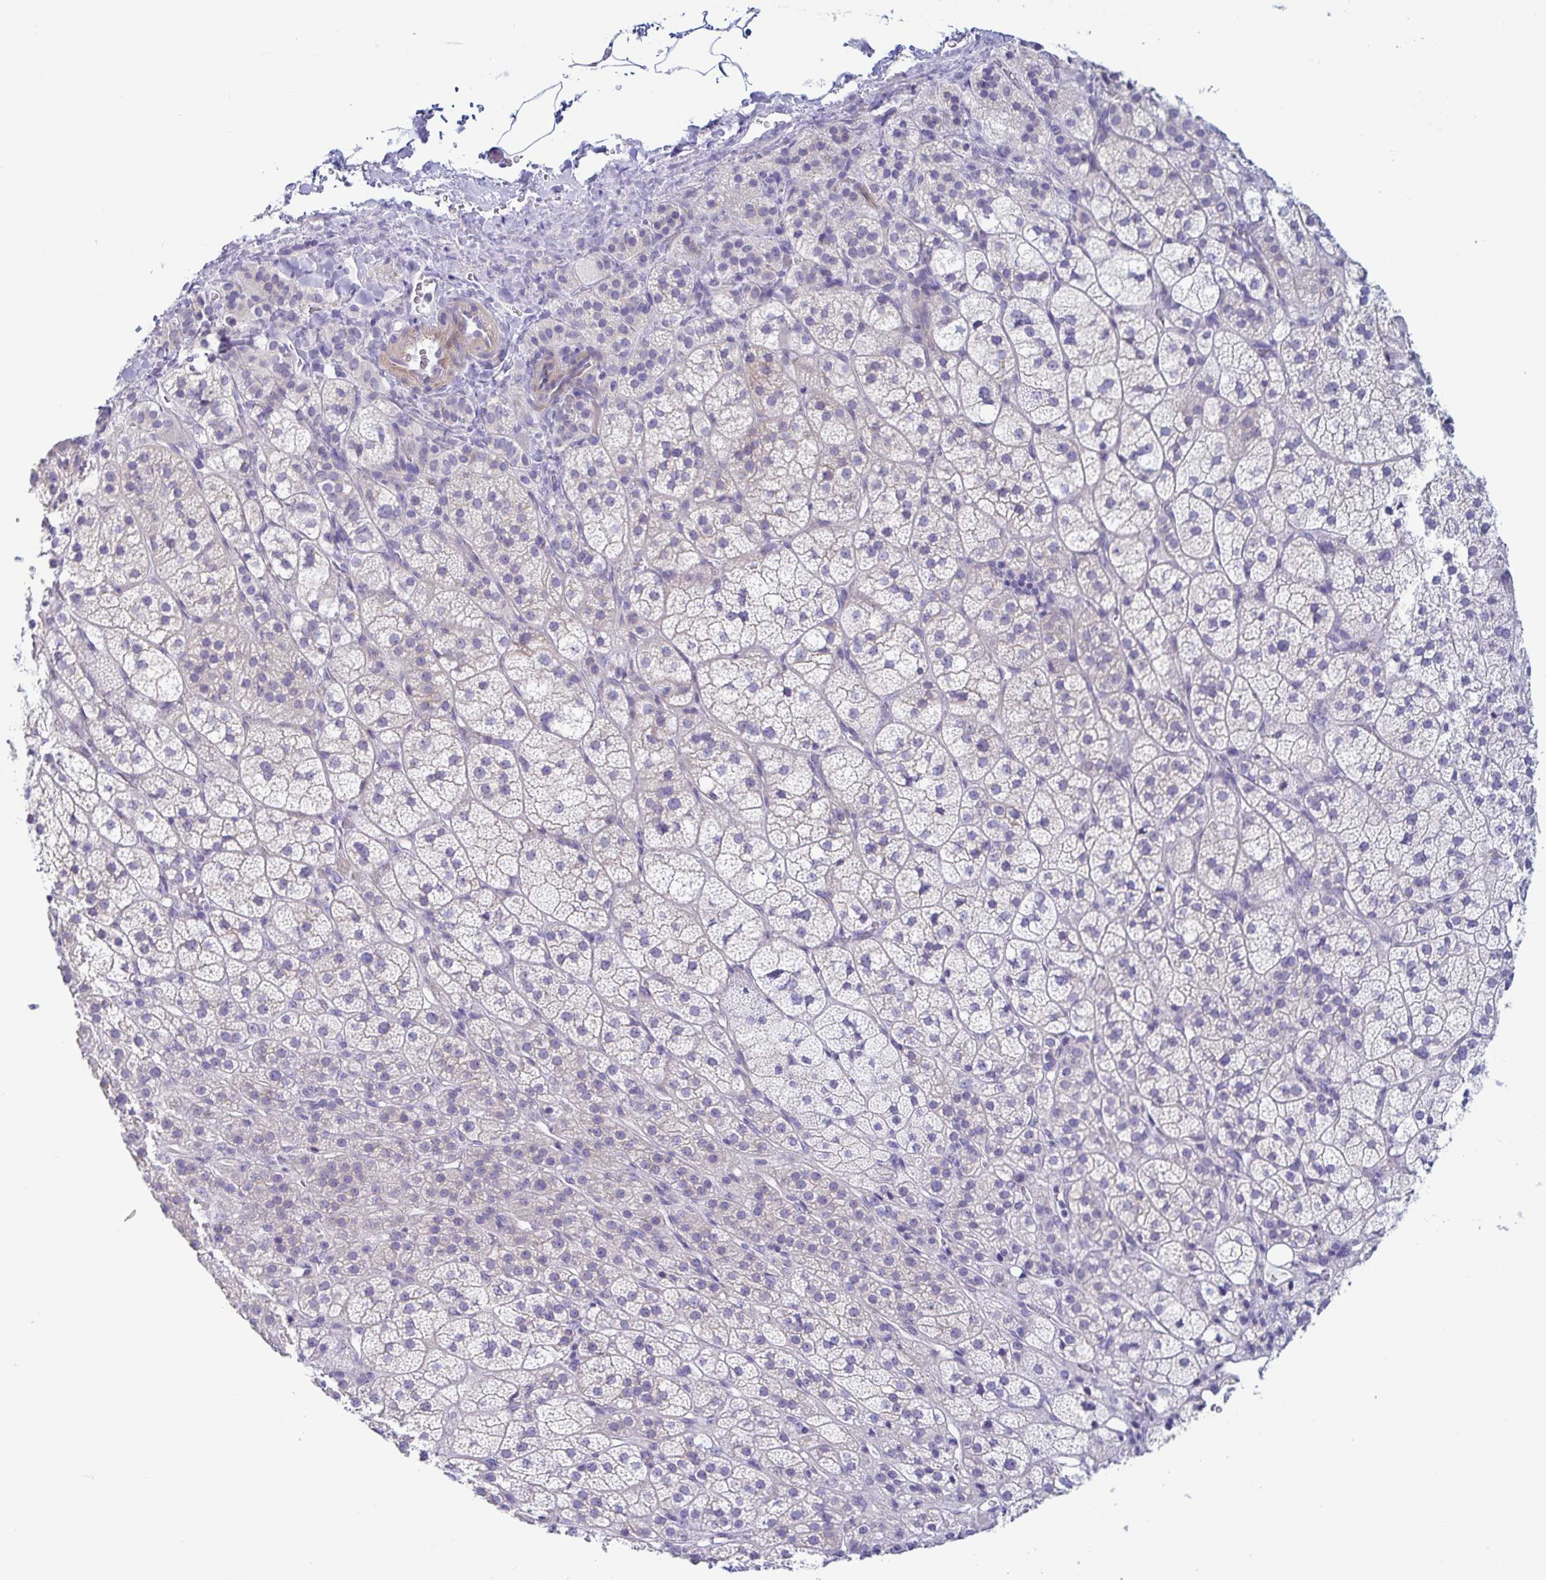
{"staining": {"intensity": "negative", "quantity": "none", "location": "none"}, "tissue": "adrenal gland", "cell_type": "Glandular cells", "image_type": "normal", "snomed": [{"axis": "morphology", "description": "Normal tissue, NOS"}, {"axis": "topography", "description": "Adrenal gland"}], "caption": "The histopathology image demonstrates no significant expression in glandular cells of adrenal gland.", "gene": "TNNI2", "patient": {"sex": "female", "age": 60}}